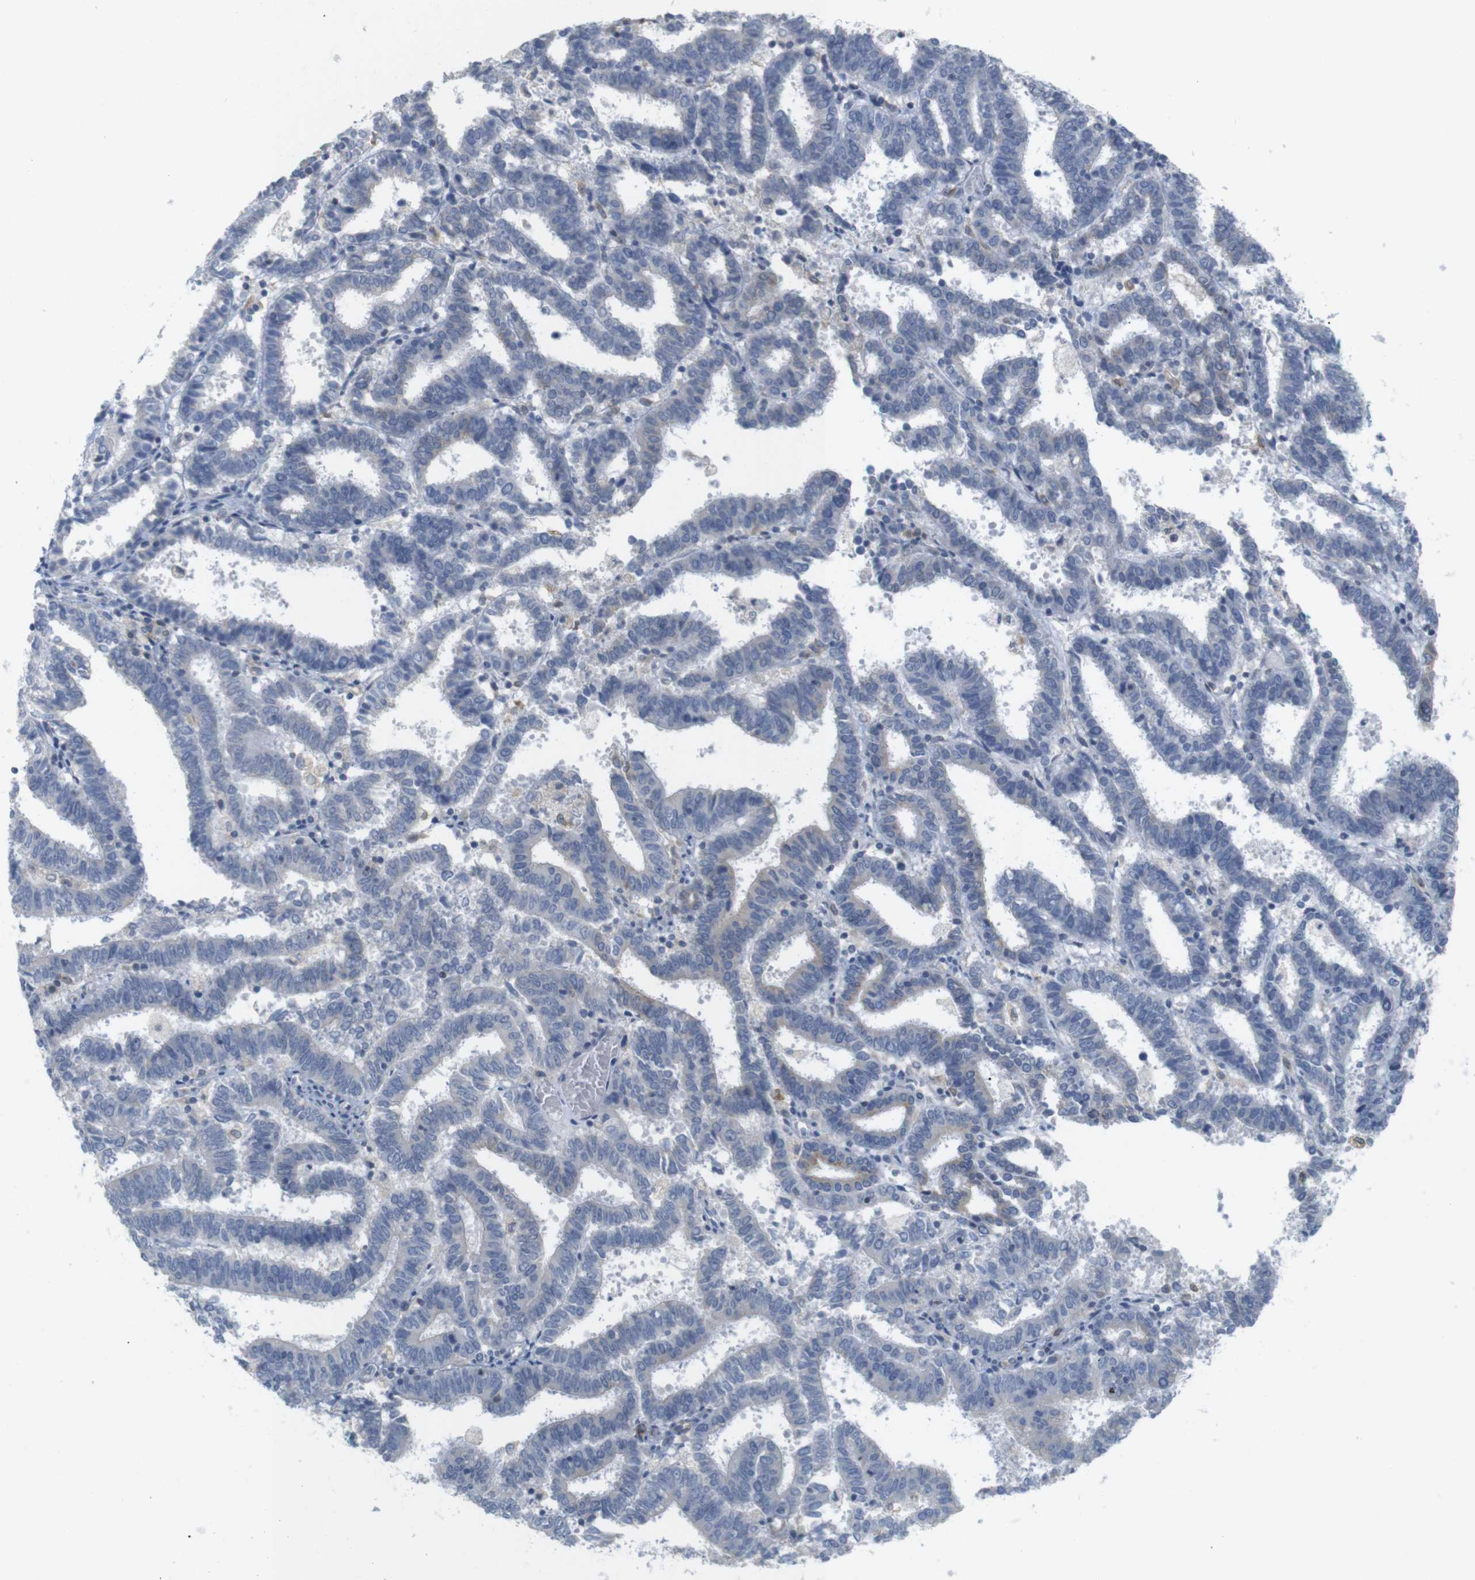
{"staining": {"intensity": "negative", "quantity": "none", "location": "none"}, "tissue": "endometrial cancer", "cell_type": "Tumor cells", "image_type": "cancer", "snomed": [{"axis": "morphology", "description": "Adenocarcinoma, NOS"}, {"axis": "topography", "description": "Uterus"}], "caption": "An immunohistochemistry (IHC) micrograph of endometrial adenocarcinoma is shown. There is no staining in tumor cells of endometrial adenocarcinoma. (Brightfield microscopy of DAB (3,3'-diaminobenzidine) immunohistochemistry at high magnification).", "gene": "ITPR1", "patient": {"sex": "female", "age": 83}}